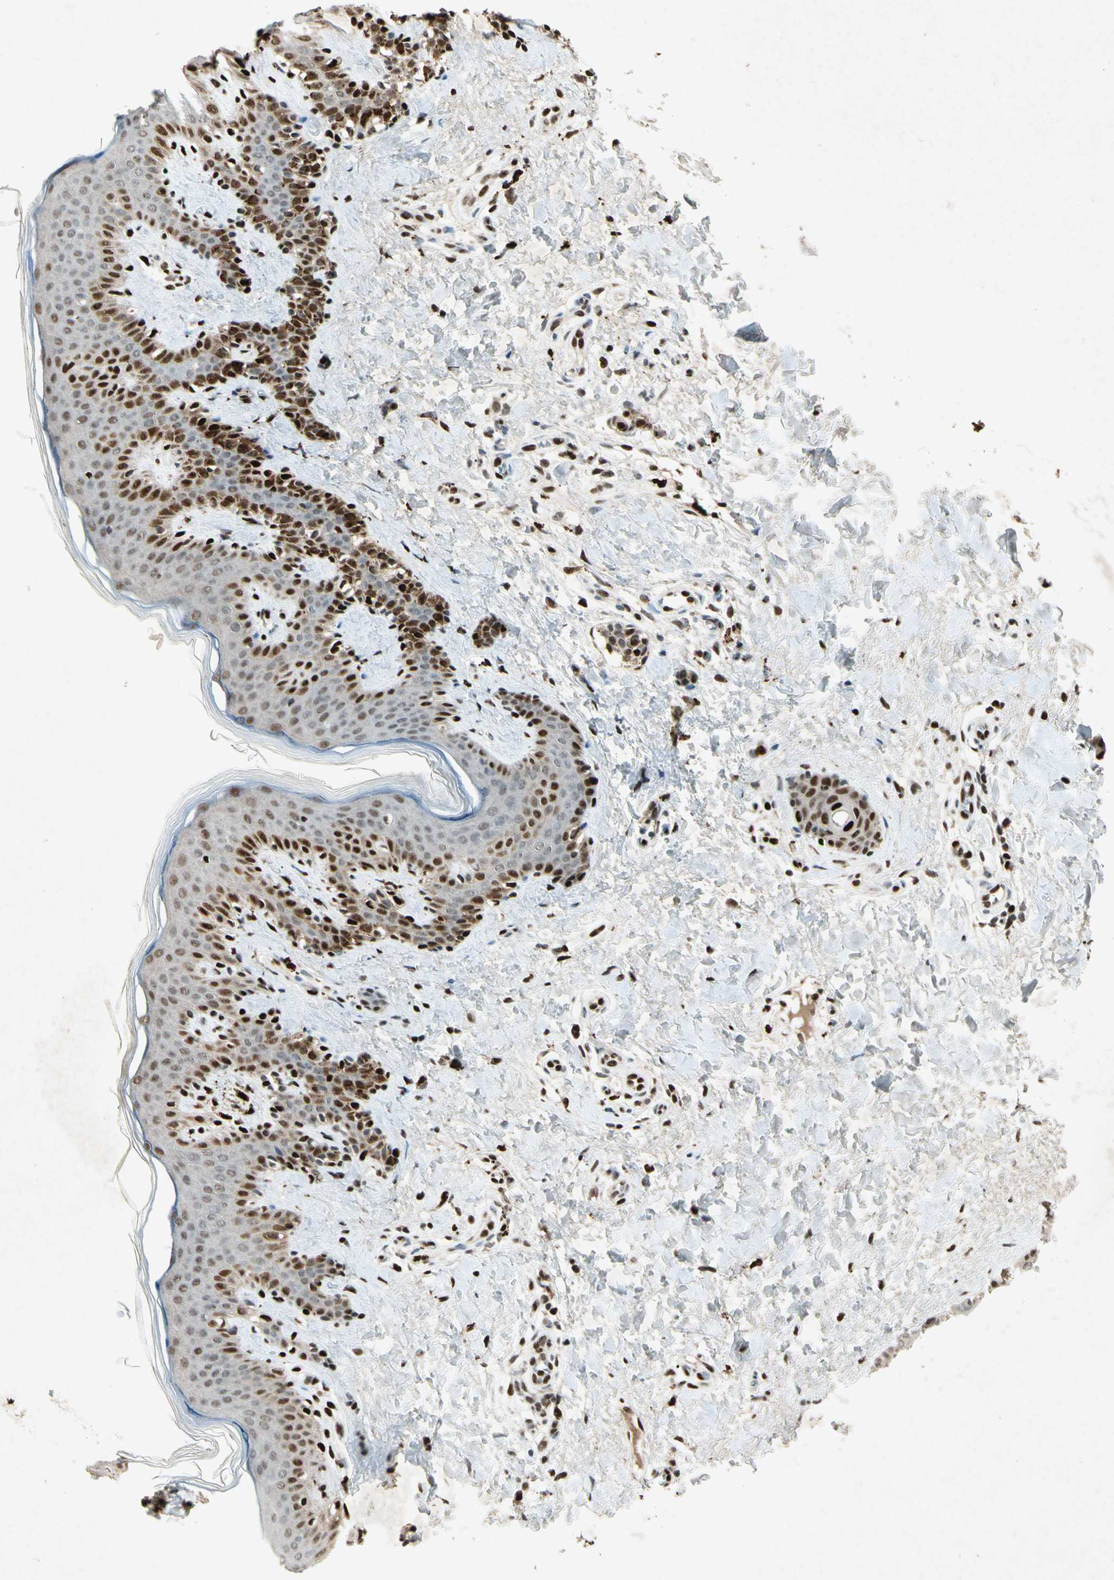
{"staining": {"intensity": "strong", "quantity": ">75%", "location": "nuclear"}, "tissue": "skin", "cell_type": "Fibroblasts", "image_type": "normal", "snomed": [{"axis": "morphology", "description": "Normal tissue, NOS"}, {"axis": "topography", "description": "Skin"}], "caption": "Immunohistochemical staining of unremarkable human skin demonstrates strong nuclear protein staining in about >75% of fibroblasts. The protein is shown in brown color, while the nuclei are stained blue.", "gene": "RNF43", "patient": {"sex": "male", "age": 16}}